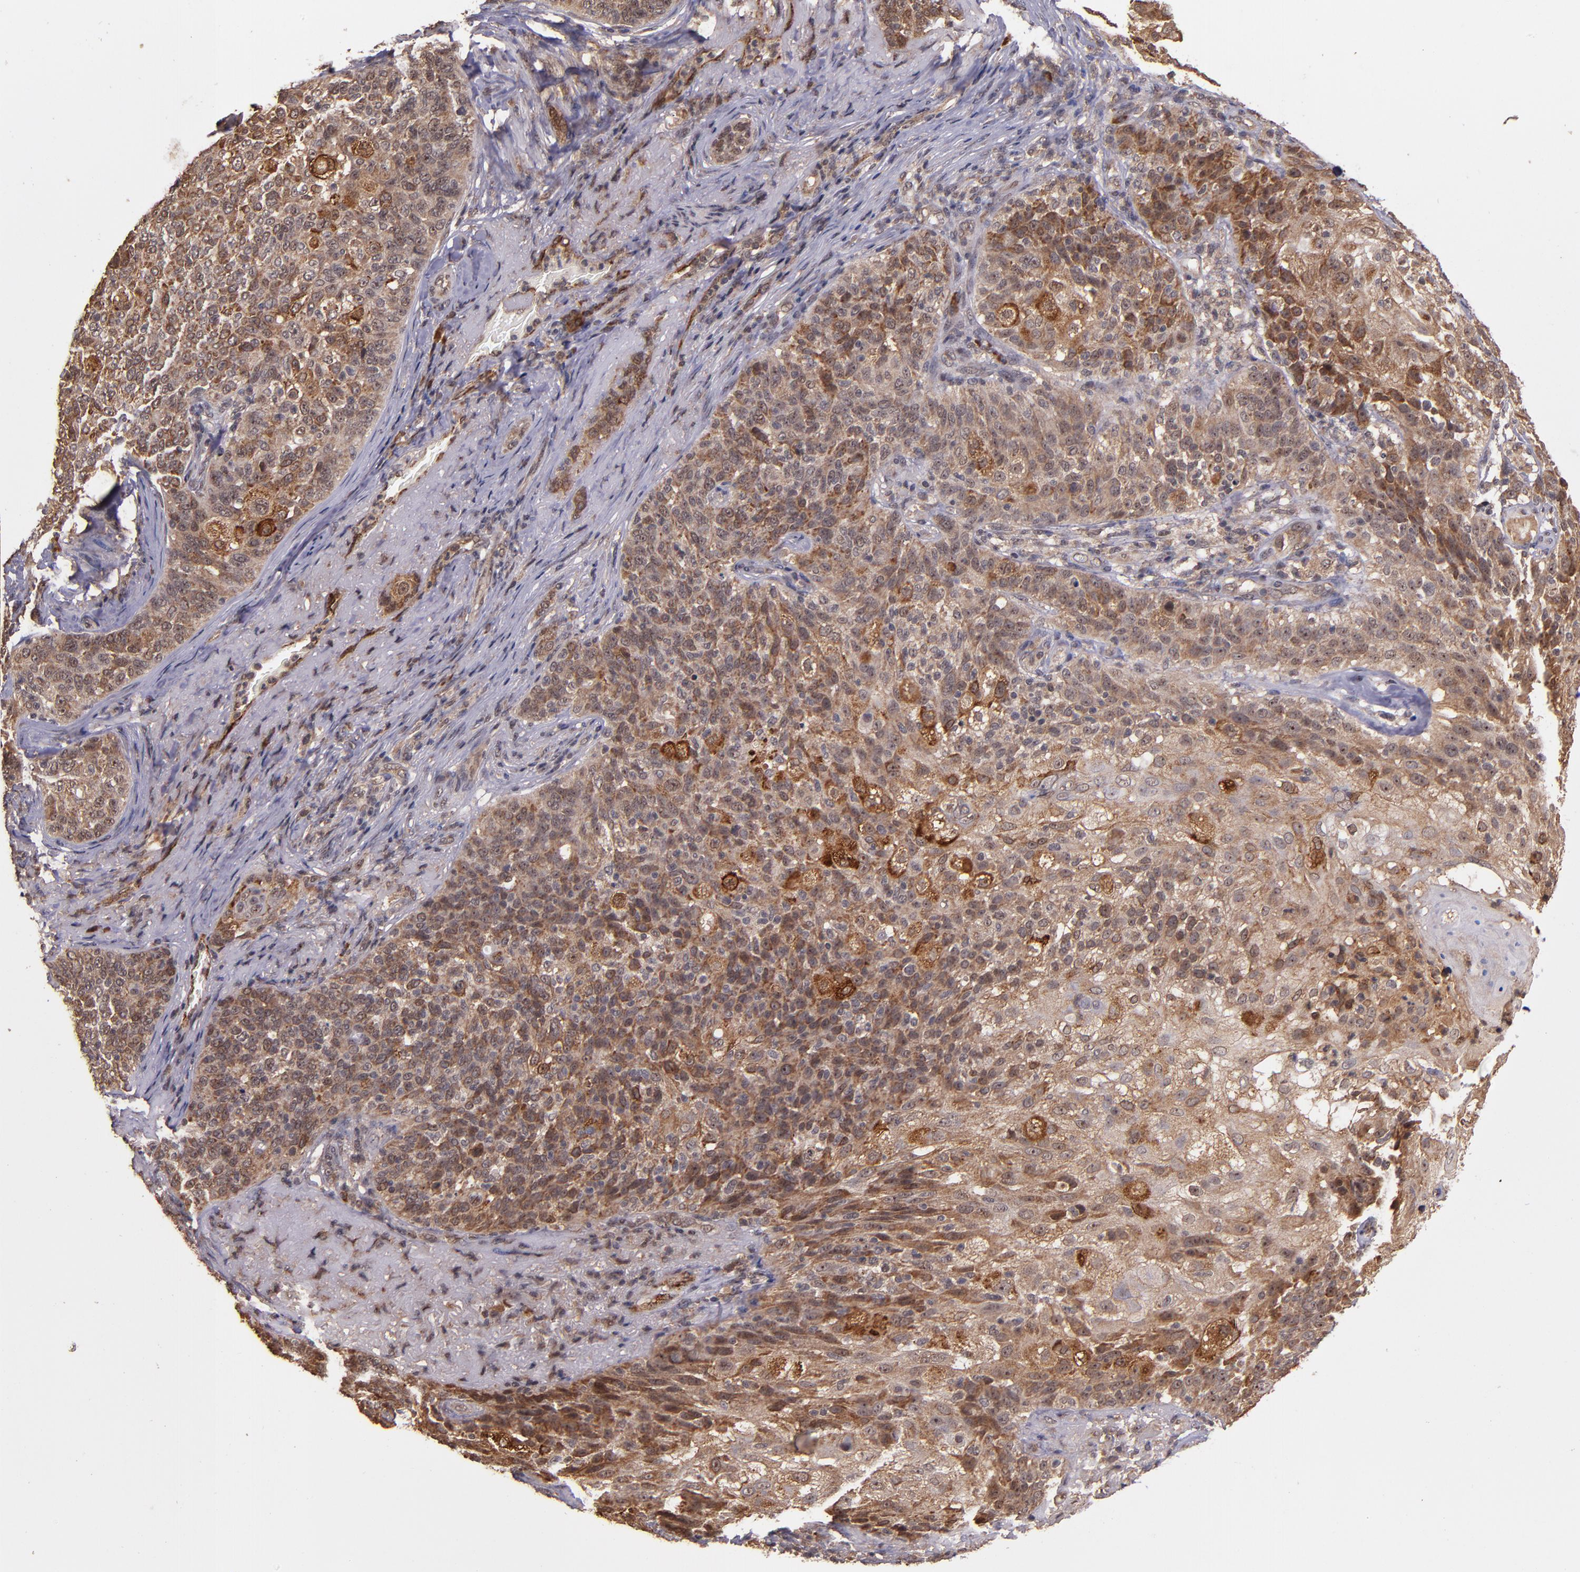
{"staining": {"intensity": "moderate", "quantity": ">75%", "location": "cytoplasmic/membranous"}, "tissue": "skin cancer", "cell_type": "Tumor cells", "image_type": "cancer", "snomed": [{"axis": "morphology", "description": "Normal tissue, NOS"}, {"axis": "morphology", "description": "Squamous cell carcinoma, NOS"}, {"axis": "topography", "description": "Skin"}], "caption": "Skin cancer stained with DAB (3,3'-diaminobenzidine) immunohistochemistry shows medium levels of moderate cytoplasmic/membranous positivity in about >75% of tumor cells.", "gene": "RIOK3", "patient": {"sex": "female", "age": 83}}